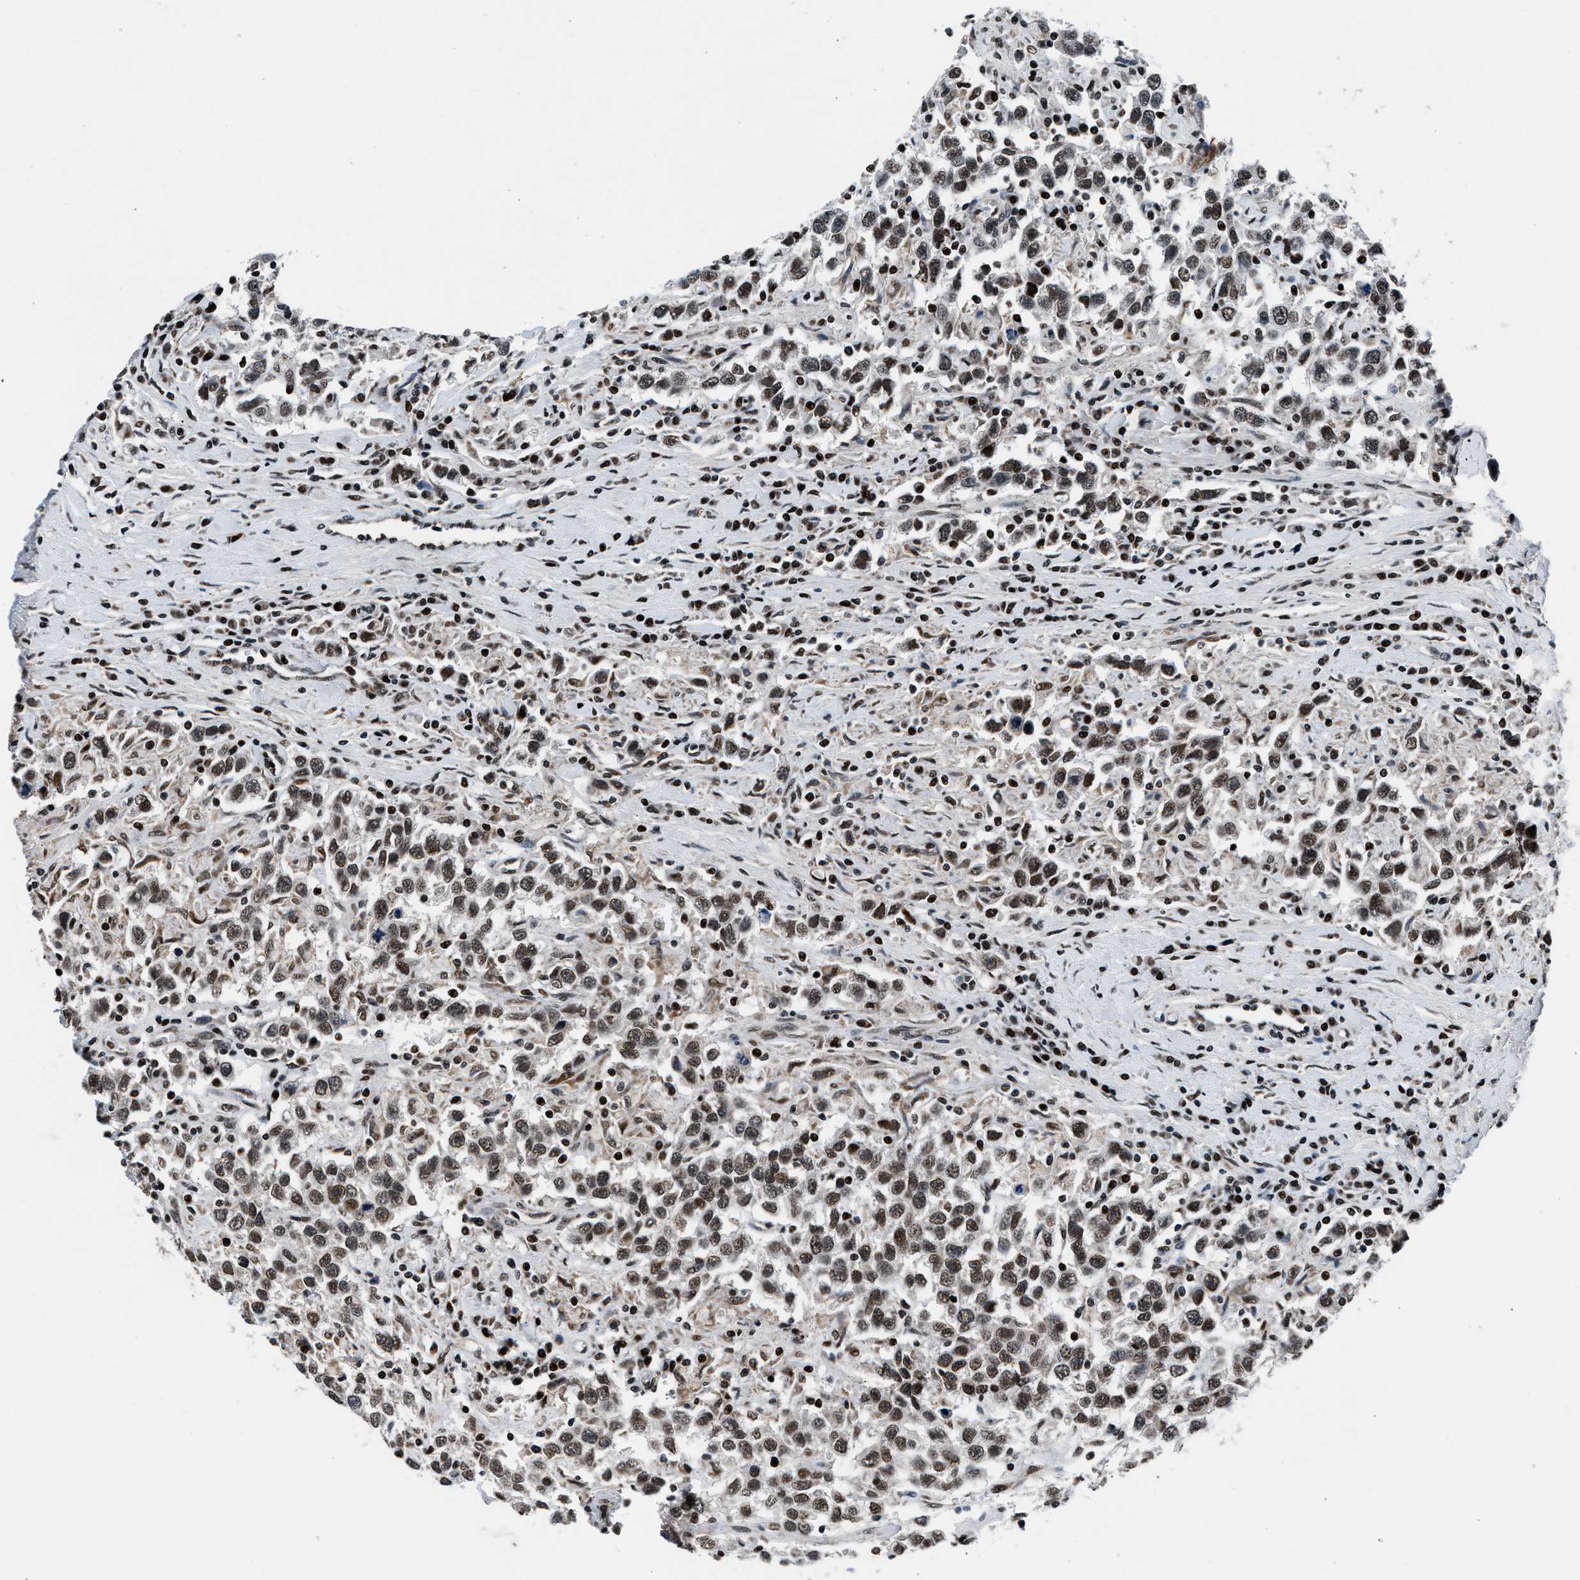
{"staining": {"intensity": "moderate", "quantity": ">75%", "location": "nuclear"}, "tissue": "testis cancer", "cell_type": "Tumor cells", "image_type": "cancer", "snomed": [{"axis": "morphology", "description": "Seminoma, NOS"}, {"axis": "topography", "description": "Testis"}], "caption": "Immunohistochemical staining of testis cancer shows medium levels of moderate nuclear positivity in approximately >75% of tumor cells.", "gene": "PRRC2B", "patient": {"sex": "male", "age": 41}}